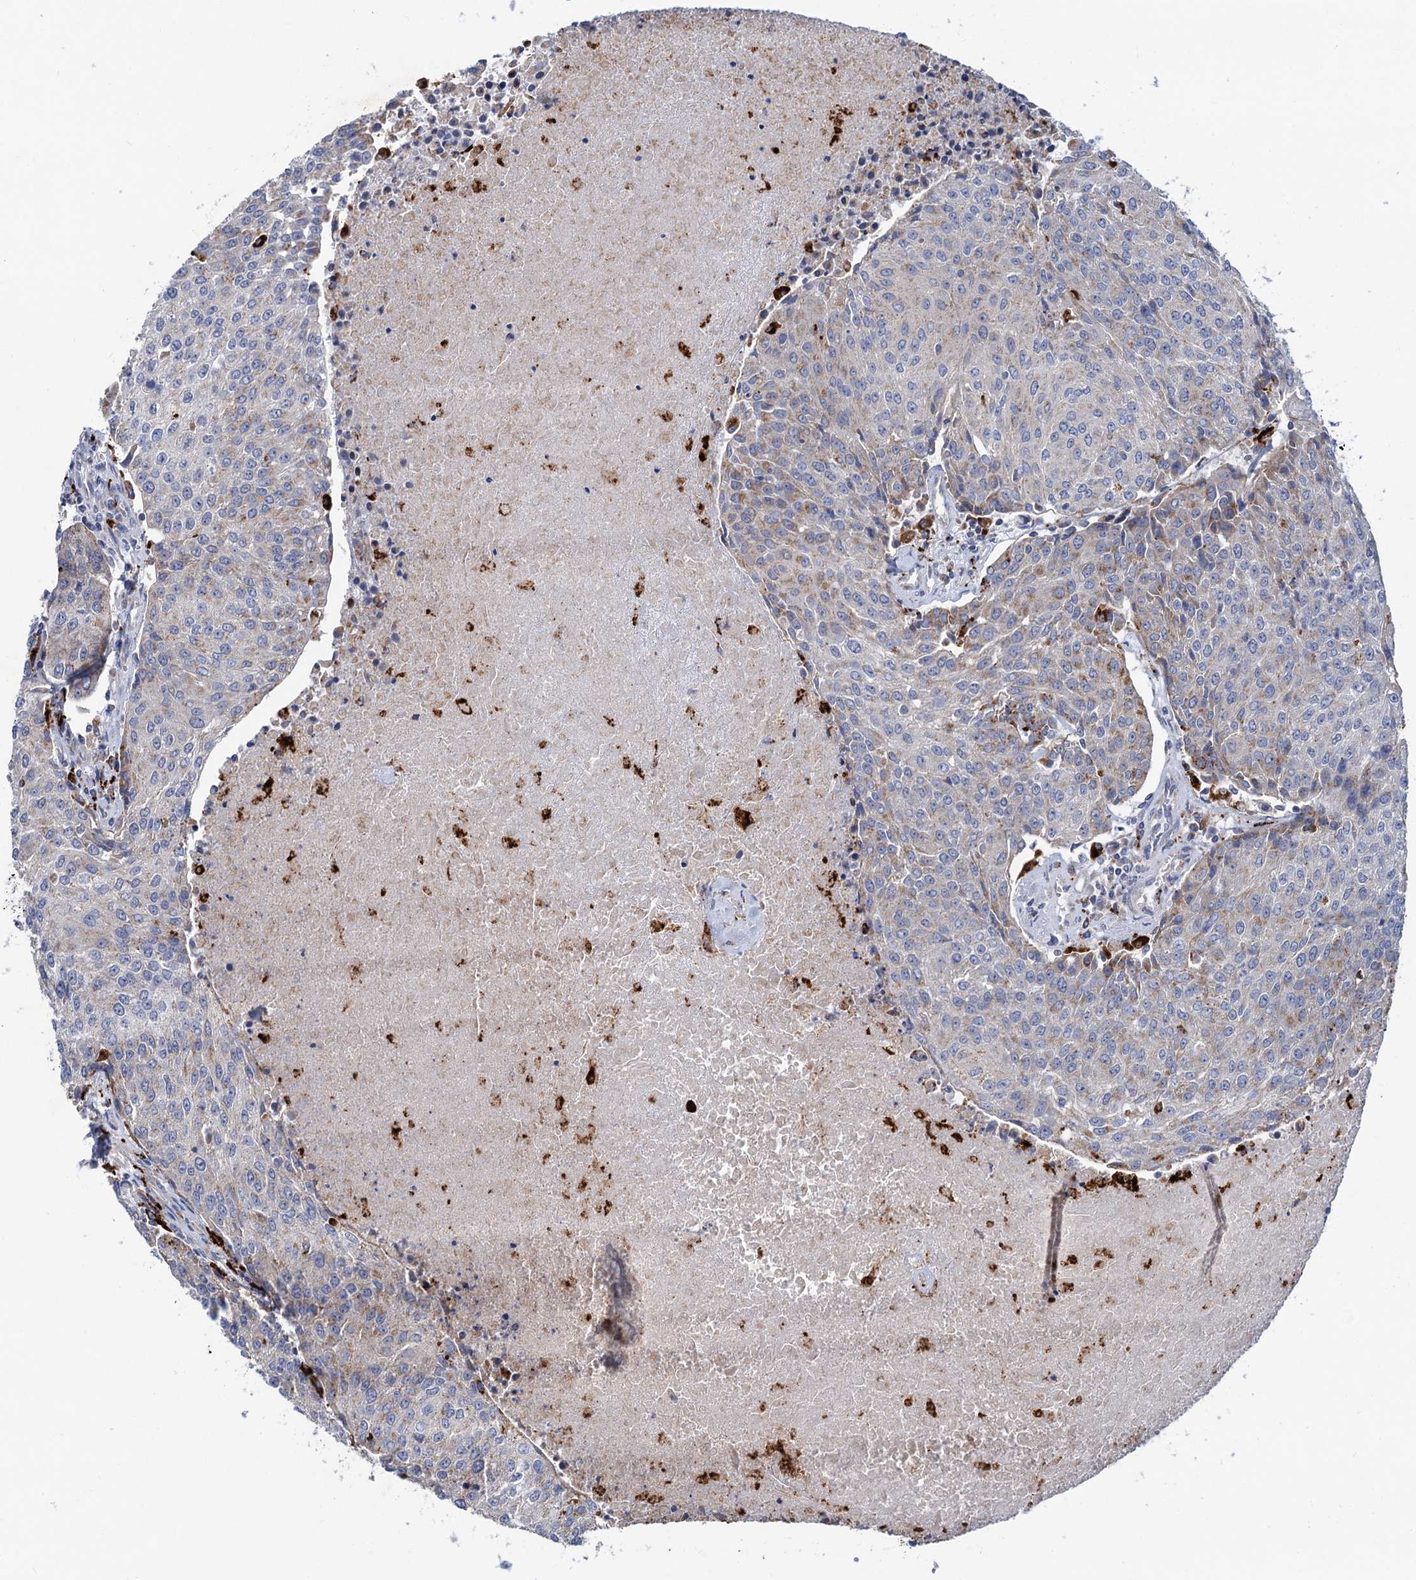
{"staining": {"intensity": "weak", "quantity": "<25%", "location": "cytoplasmic/membranous"}, "tissue": "urothelial cancer", "cell_type": "Tumor cells", "image_type": "cancer", "snomed": [{"axis": "morphology", "description": "Urothelial carcinoma, High grade"}, {"axis": "topography", "description": "Urinary bladder"}], "caption": "Tumor cells show no significant staining in urothelial cancer. (Immunohistochemistry, brightfield microscopy, high magnification).", "gene": "ANKS3", "patient": {"sex": "female", "age": 85}}